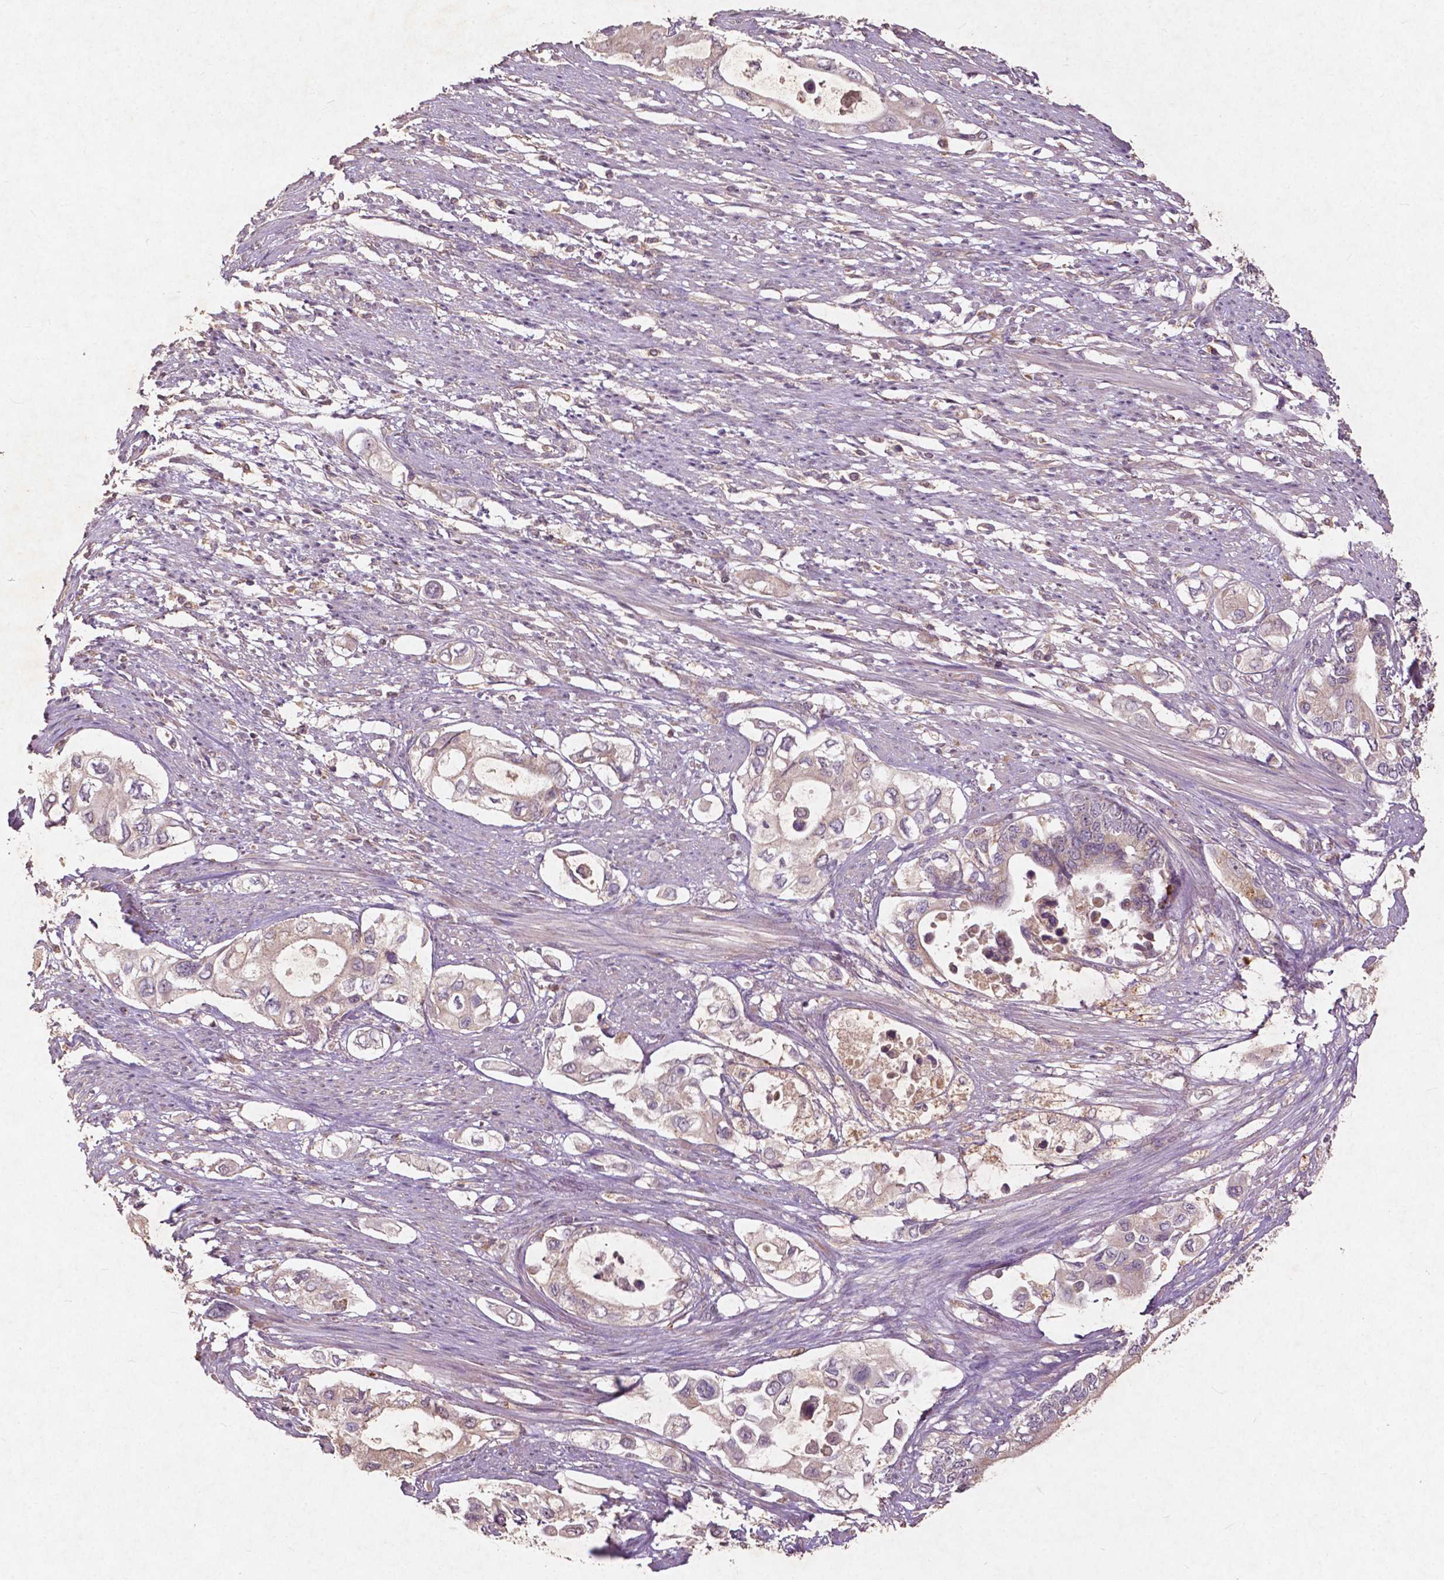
{"staining": {"intensity": "weak", "quantity": "<25%", "location": "cytoplasmic/membranous"}, "tissue": "pancreatic cancer", "cell_type": "Tumor cells", "image_type": "cancer", "snomed": [{"axis": "morphology", "description": "Adenocarcinoma, NOS"}, {"axis": "topography", "description": "Pancreas"}], "caption": "Immunohistochemistry histopathology image of human pancreatic cancer stained for a protein (brown), which reveals no positivity in tumor cells.", "gene": "ST6GALNAC5", "patient": {"sex": "female", "age": 63}}